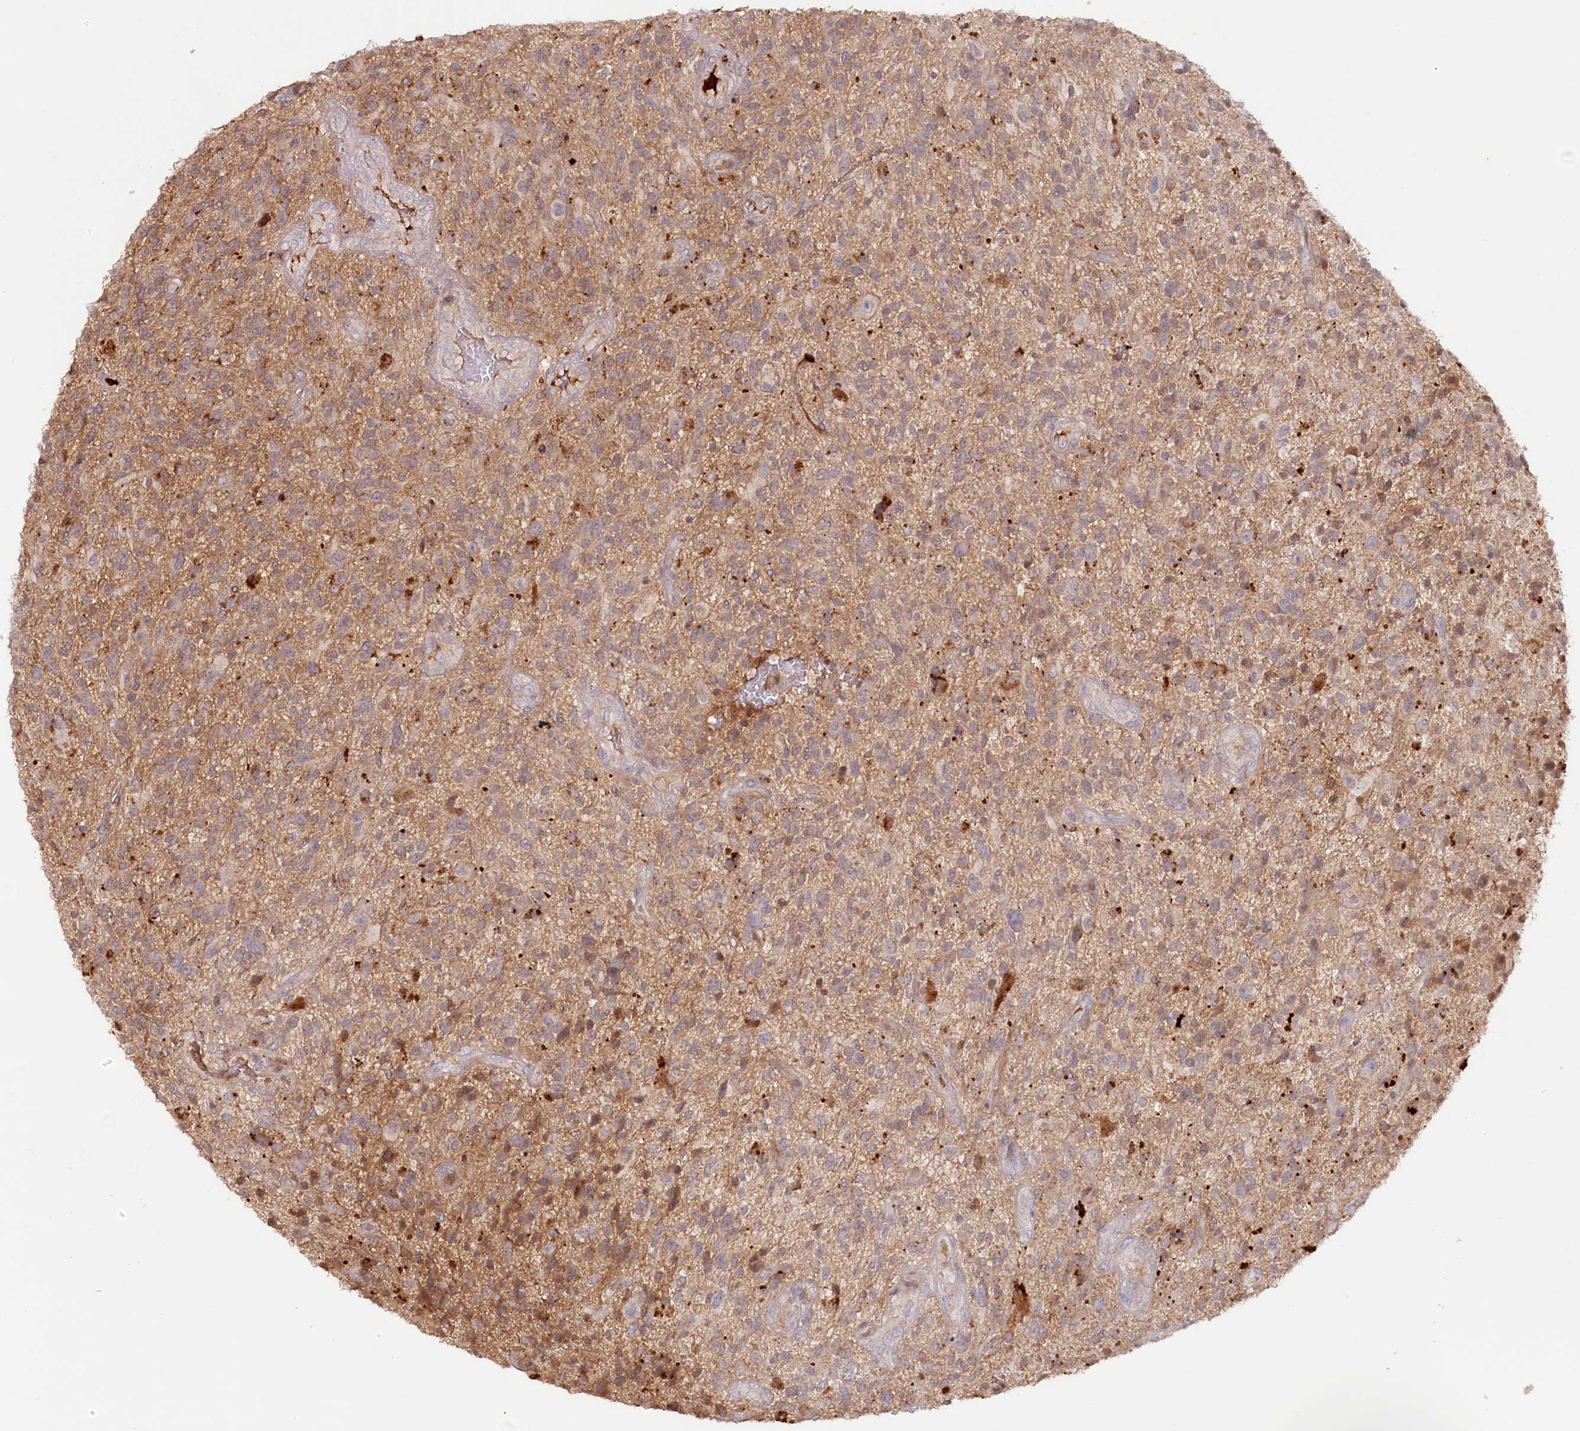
{"staining": {"intensity": "weak", "quantity": "25%-75%", "location": "cytoplasmic/membranous"}, "tissue": "glioma", "cell_type": "Tumor cells", "image_type": "cancer", "snomed": [{"axis": "morphology", "description": "Glioma, malignant, High grade"}, {"axis": "topography", "description": "Brain"}], "caption": "Human malignant glioma (high-grade) stained with a brown dye reveals weak cytoplasmic/membranous positive staining in about 25%-75% of tumor cells.", "gene": "PSAPL1", "patient": {"sex": "male", "age": 47}}